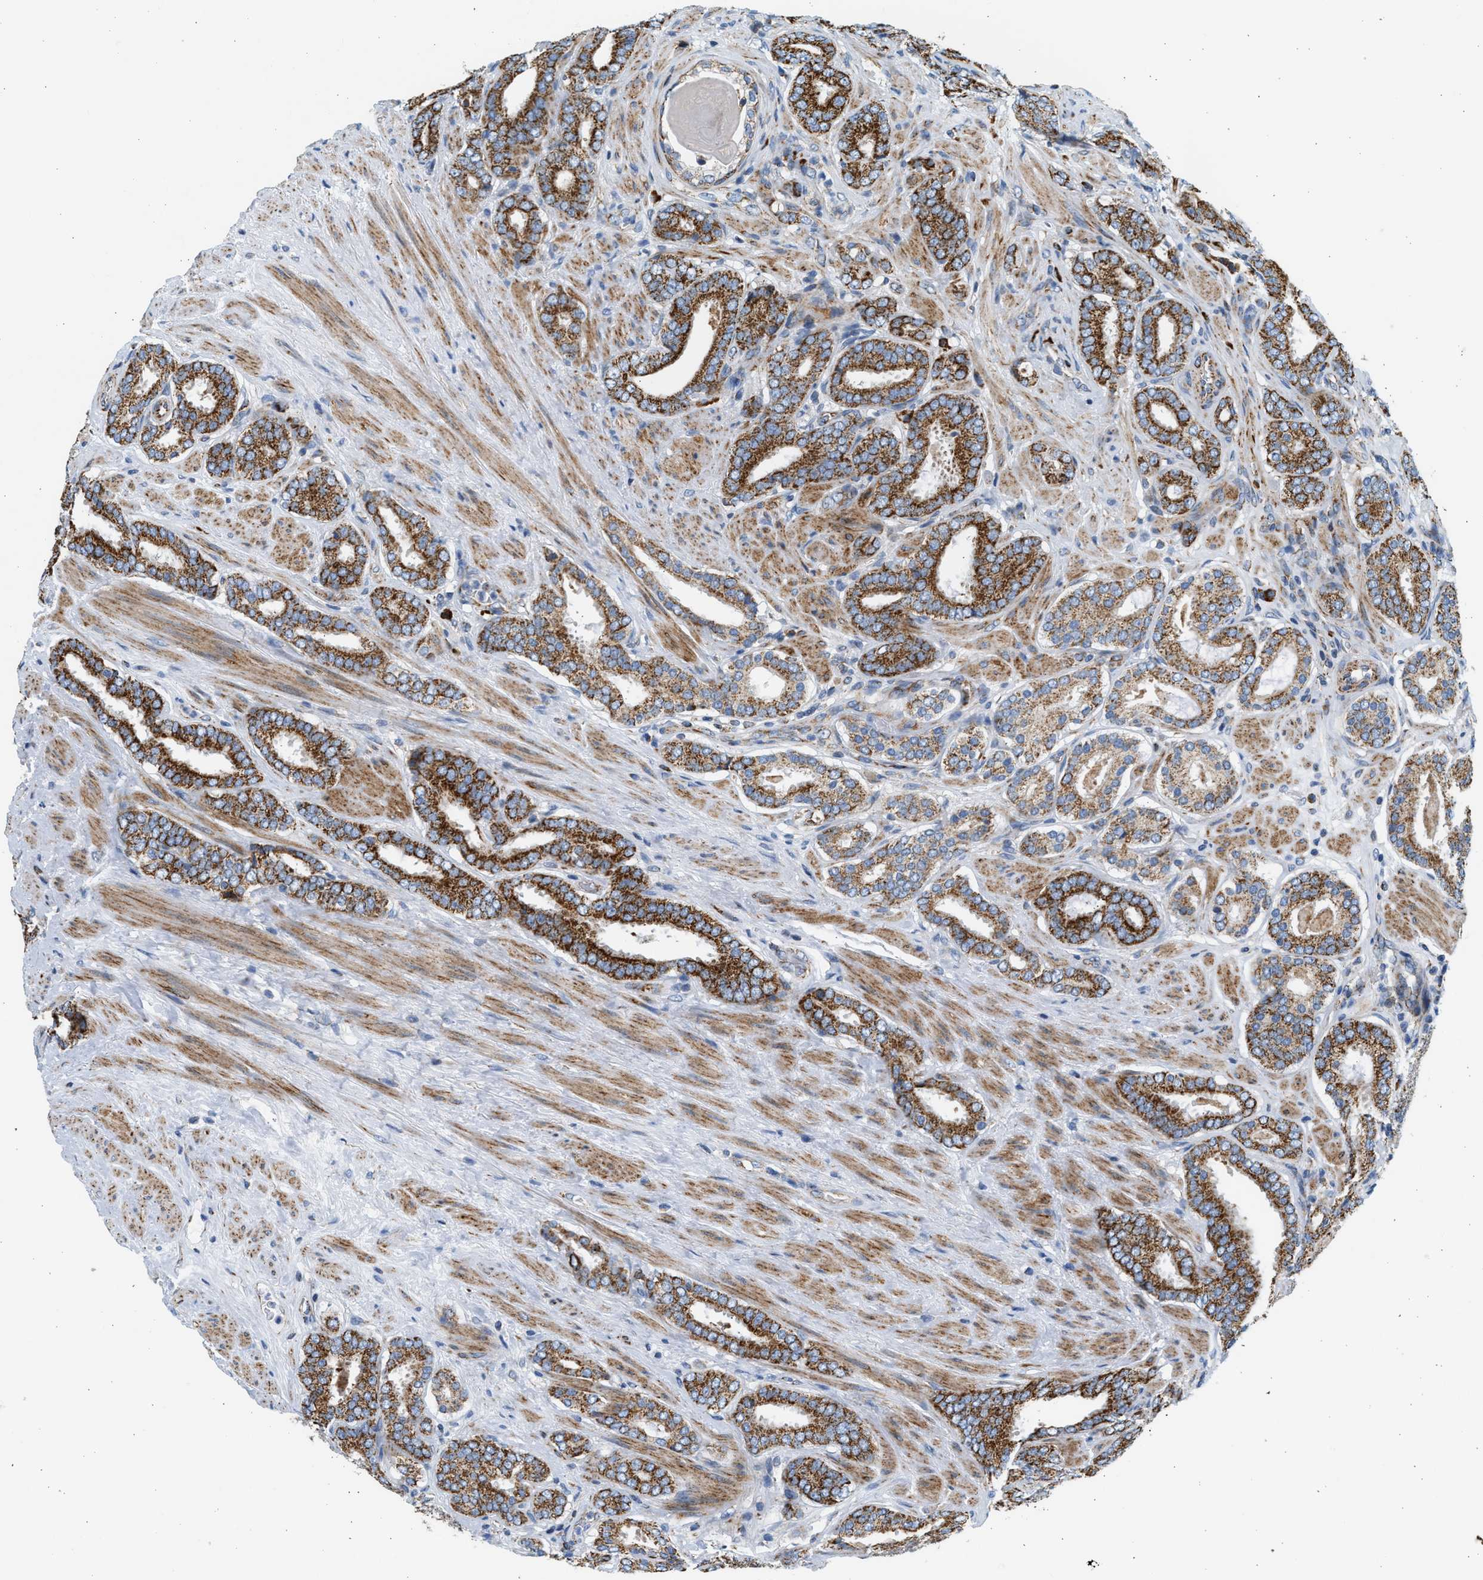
{"staining": {"intensity": "strong", "quantity": ">75%", "location": "cytoplasmic/membranous"}, "tissue": "prostate cancer", "cell_type": "Tumor cells", "image_type": "cancer", "snomed": [{"axis": "morphology", "description": "Adenocarcinoma, Low grade"}, {"axis": "topography", "description": "Prostate"}], "caption": "IHC photomicrograph of neoplastic tissue: prostate adenocarcinoma (low-grade) stained using immunohistochemistry exhibits high levels of strong protein expression localized specifically in the cytoplasmic/membranous of tumor cells, appearing as a cytoplasmic/membranous brown color.", "gene": "KCNMB3", "patient": {"sex": "male", "age": 69}}